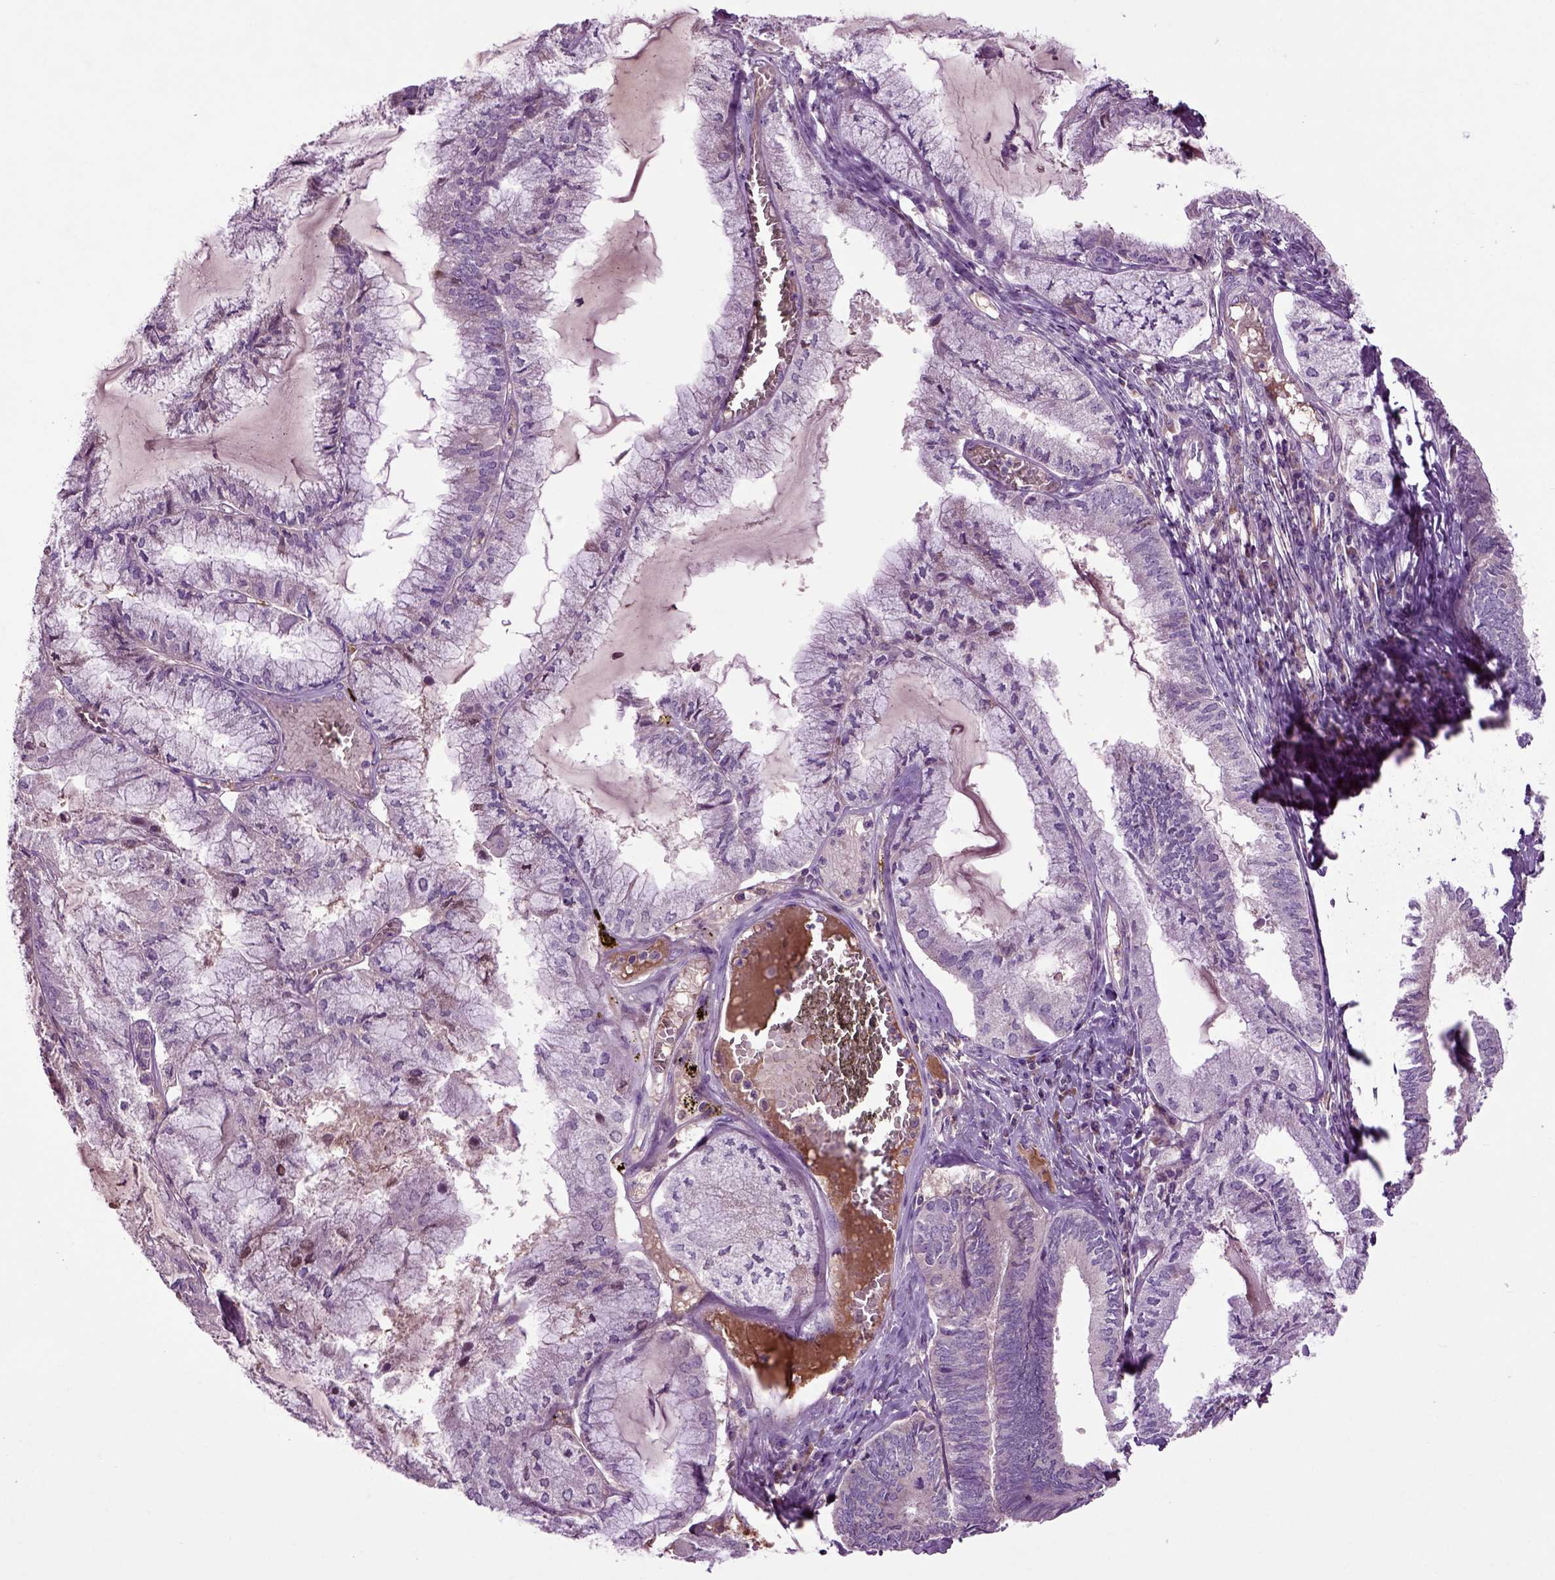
{"staining": {"intensity": "negative", "quantity": "none", "location": "none"}, "tissue": "endometrial cancer", "cell_type": "Tumor cells", "image_type": "cancer", "snomed": [{"axis": "morphology", "description": "Carcinoma, NOS"}, {"axis": "topography", "description": "Endometrium"}], "caption": "This image is of endometrial cancer (carcinoma) stained with immunohistochemistry (IHC) to label a protein in brown with the nuclei are counter-stained blue. There is no positivity in tumor cells.", "gene": "SPON1", "patient": {"sex": "female", "age": 62}}